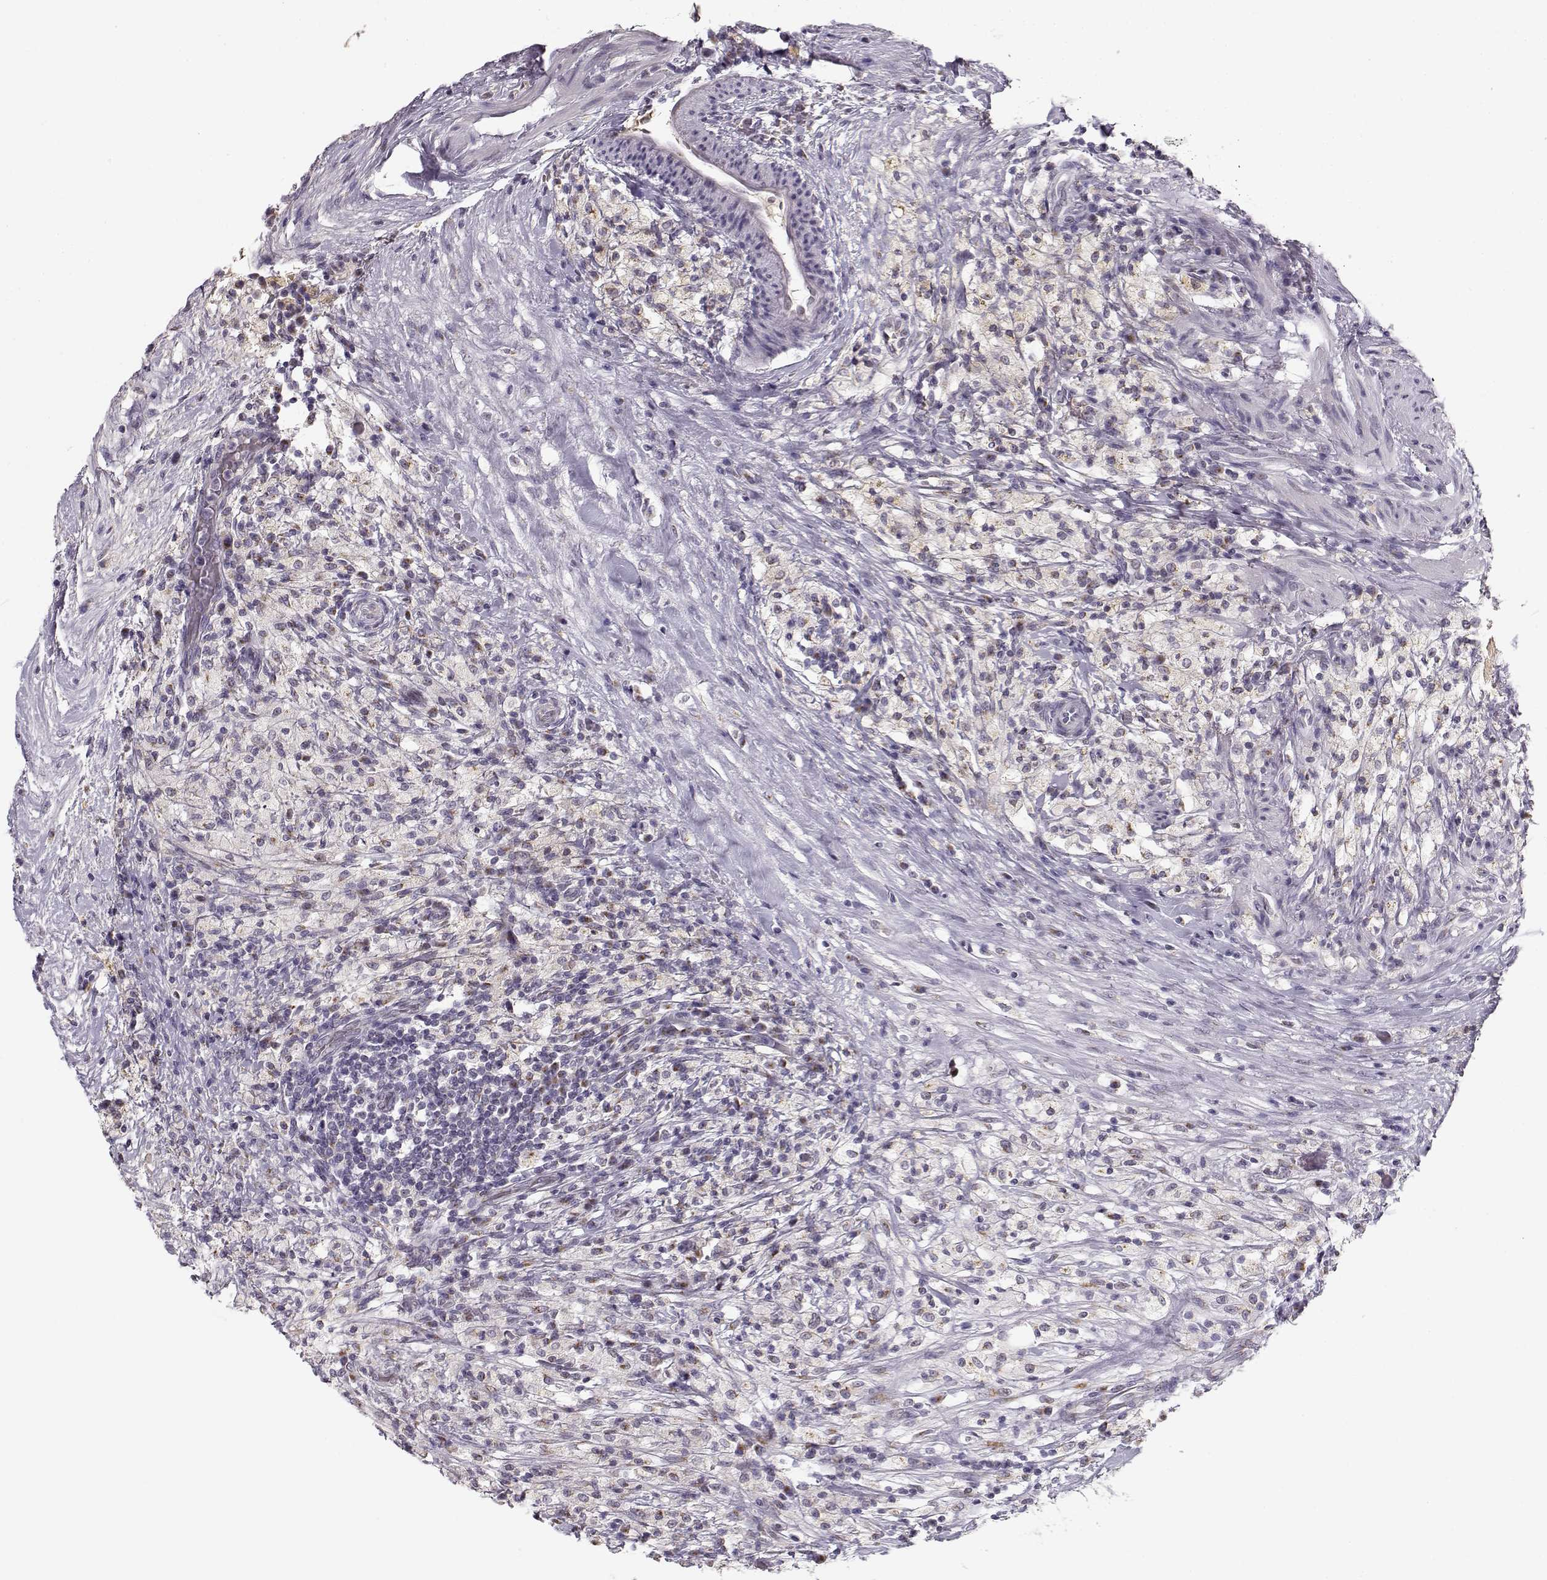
{"staining": {"intensity": "negative", "quantity": "none", "location": "none"}, "tissue": "testis cancer", "cell_type": "Tumor cells", "image_type": "cancer", "snomed": [{"axis": "morphology", "description": "Necrosis, NOS"}, {"axis": "morphology", "description": "Carcinoma, Embryonal, NOS"}, {"axis": "topography", "description": "Testis"}], "caption": "This is an IHC image of testis cancer. There is no staining in tumor cells.", "gene": "SLC4A5", "patient": {"sex": "male", "age": 19}}